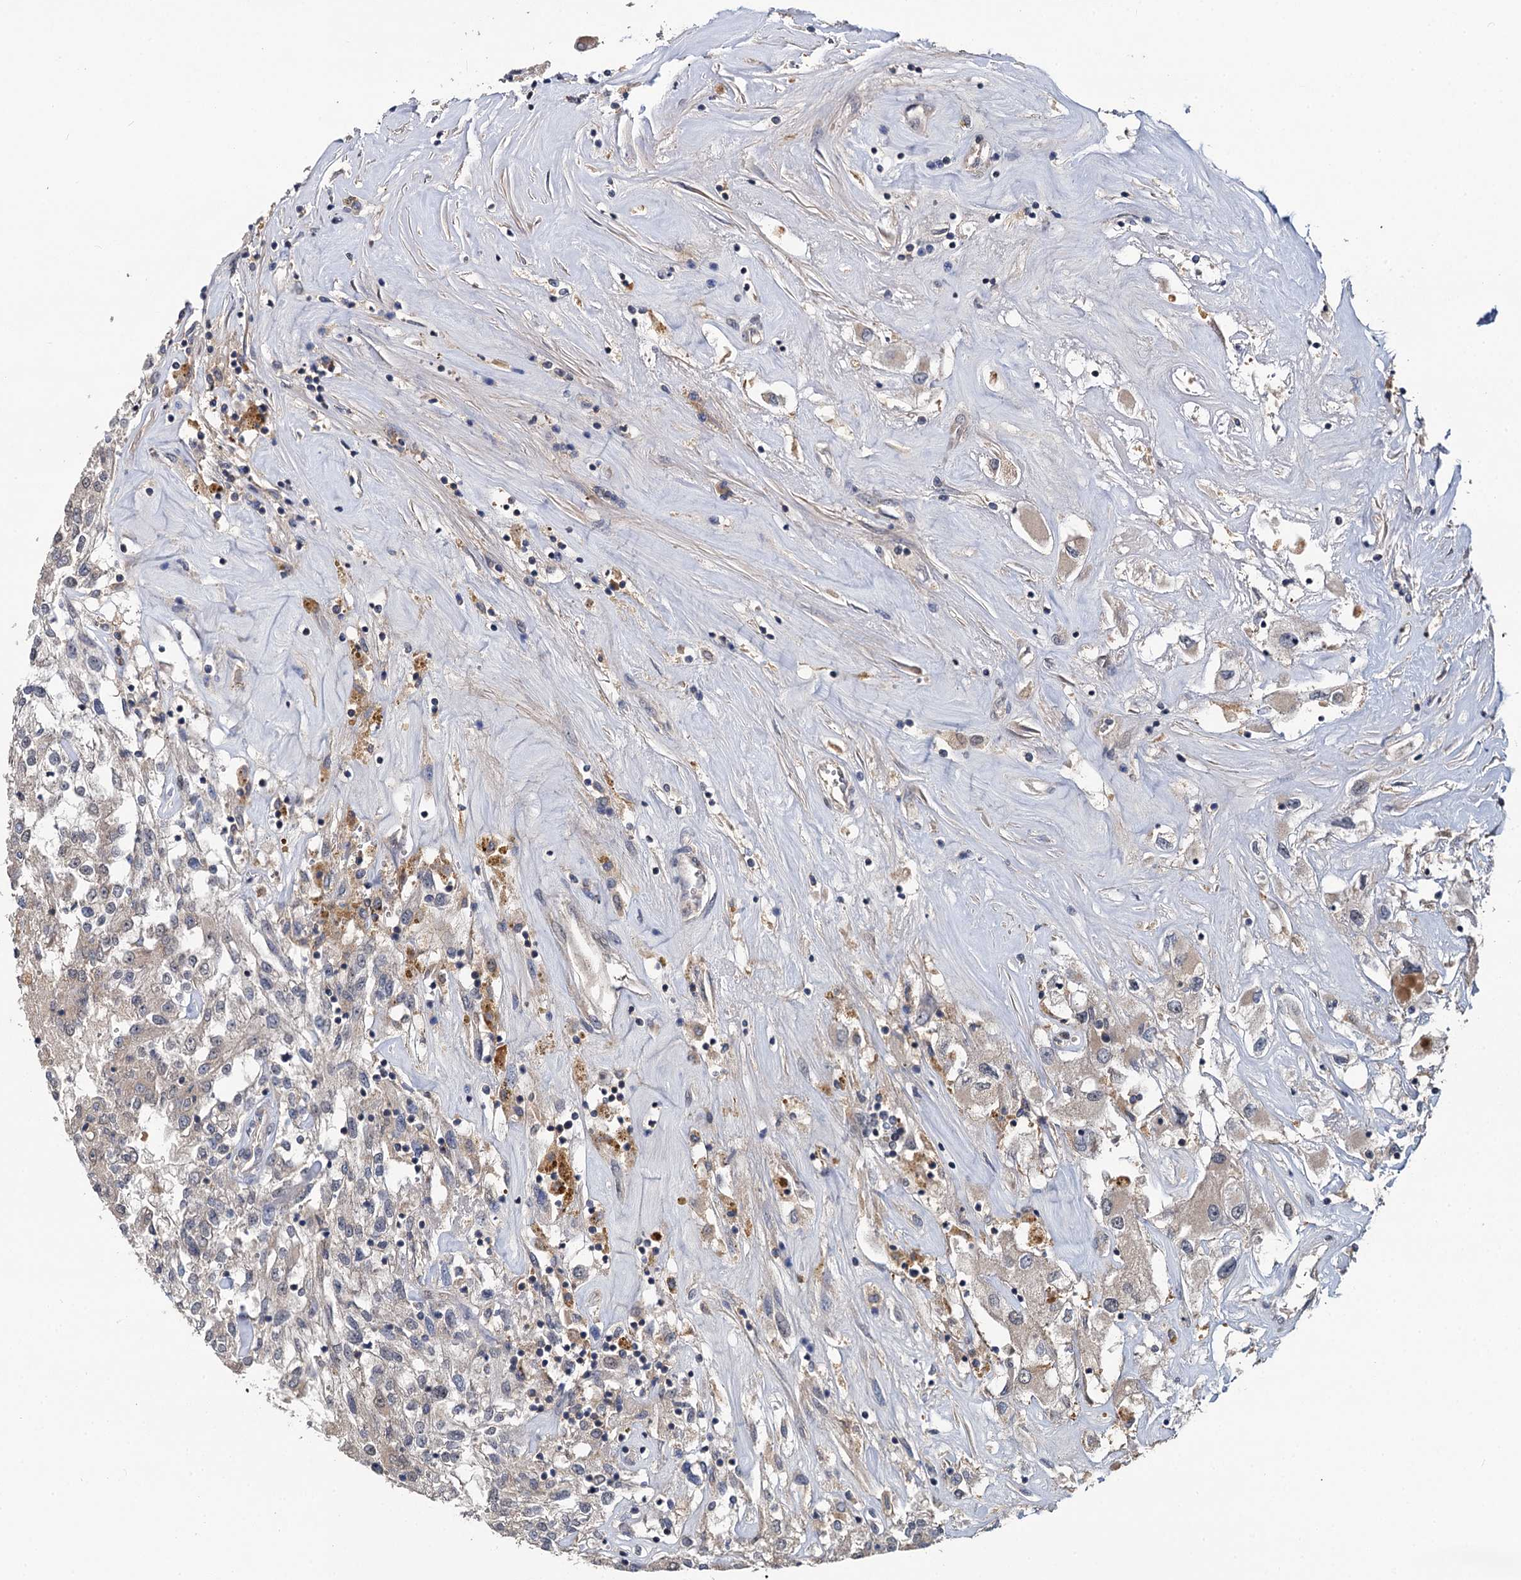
{"staining": {"intensity": "negative", "quantity": "none", "location": "none"}, "tissue": "renal cancer", "cell_type": "Tumor cells", "image_type": "cancer", "snomed": [{"axis": "morphology", "description": "Adenocarcinoma, NOS"}, {"axis": "topography", "description": "Kidney"}], "caption": "Immunohistochemistry of renal cancer (adenocarcinoma) reveals no staining in tumor cells.", "gene": "TMEM39A", "patient": {"sex": "female", "age": 52}}